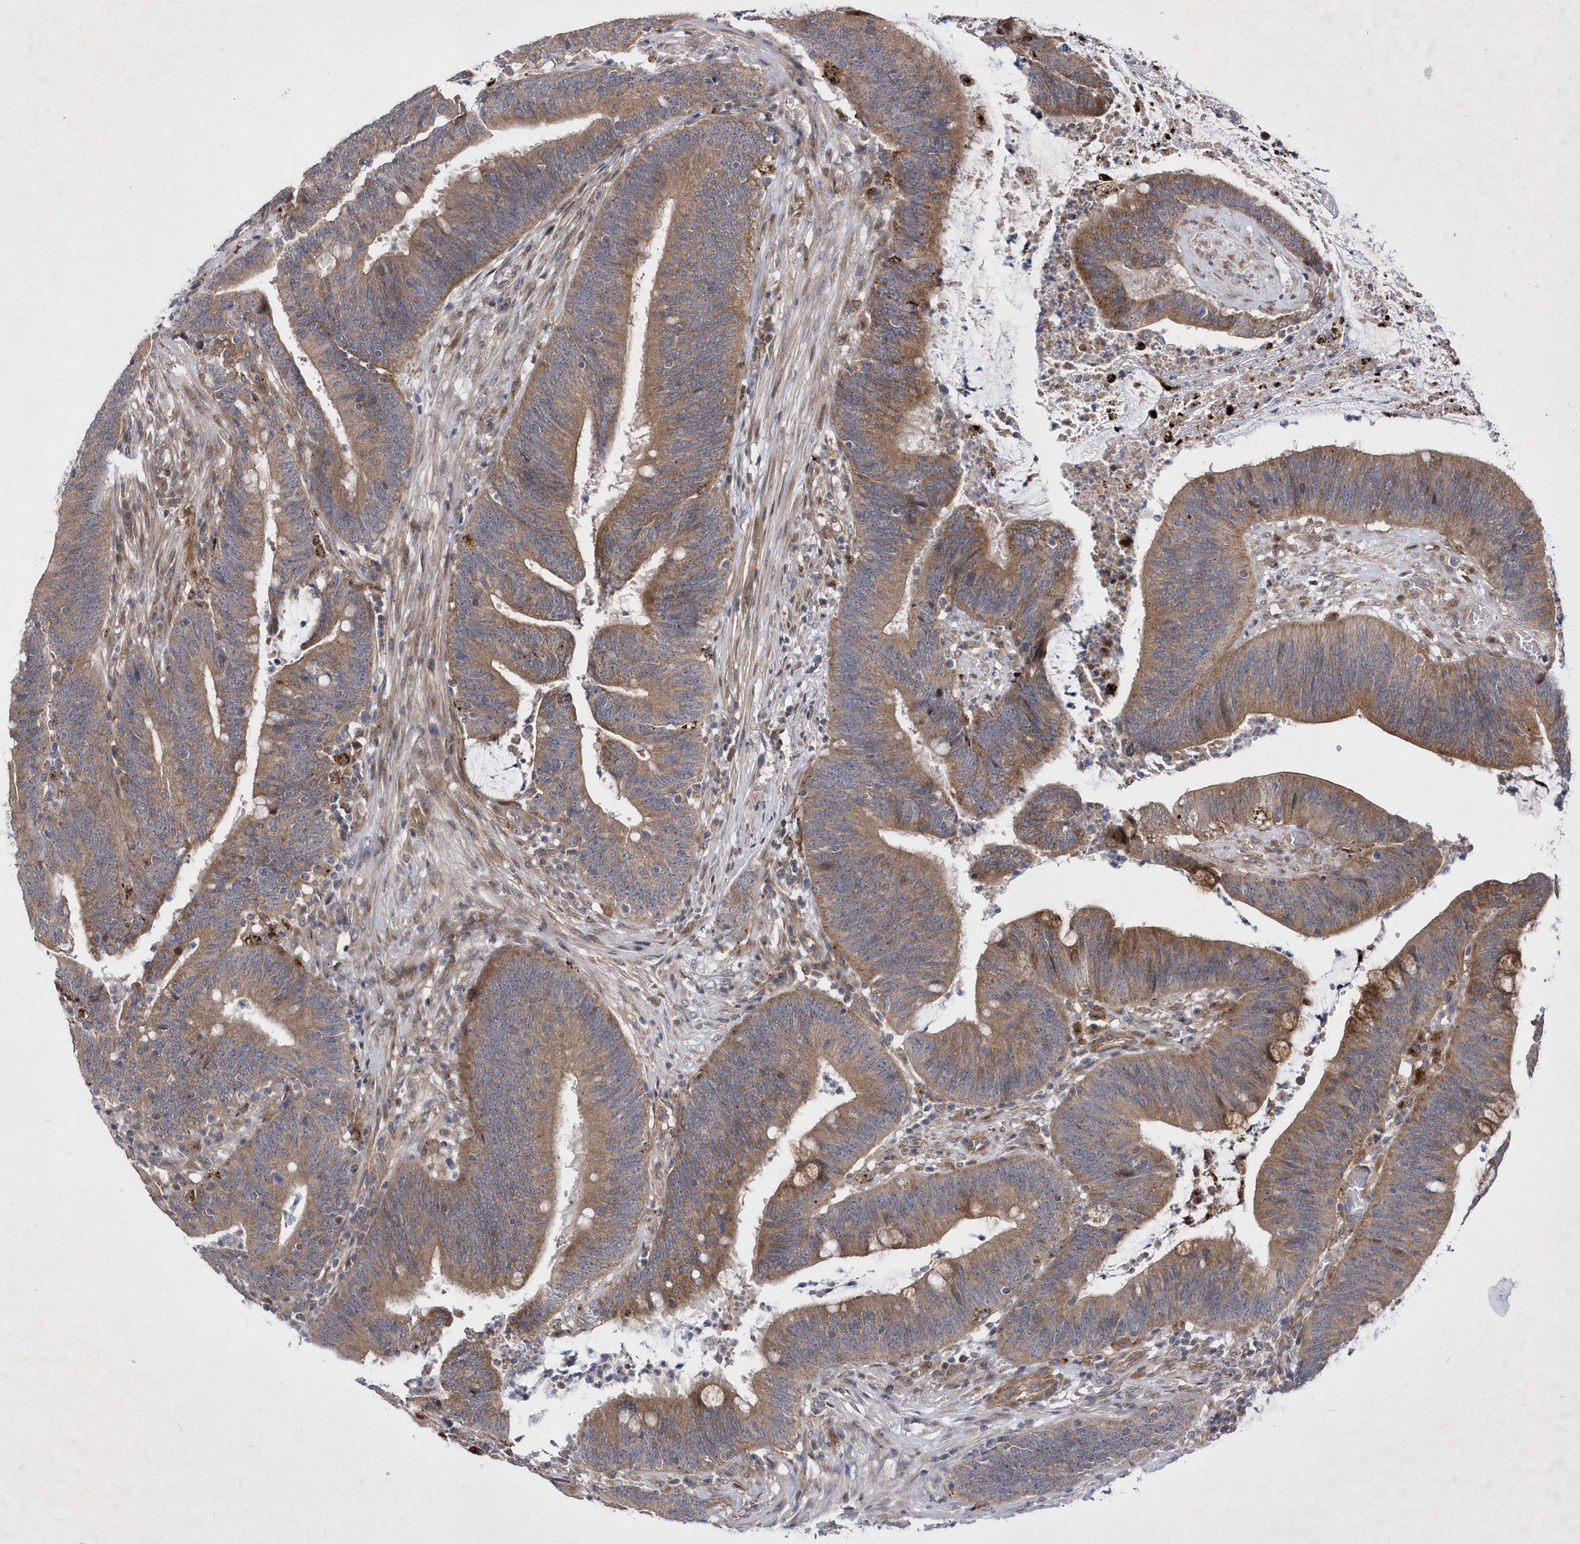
{"staining": {"intensity": "moderate", "quantity": ">75%", "location": "cytoplasmic/membranous"}, "tissue": "colorectal cancer", "cell_type": "Tumor cells", "image_type": "cancer", "snomed": [{"axis": "morphology", "description": "Adenocarcinoma, NOS"}, {"axis": "topography", "description": "Rectum"}], "caption": "Immunohistochemistry (DAB) staining of human adenocarcinoma (colorectal) reveals moderate cytoplasmic/membranous protein positivity in approximately >75% of tumor cells.", "gene": "LONRF2", "patient": {"sex": "female", "age": 66}}